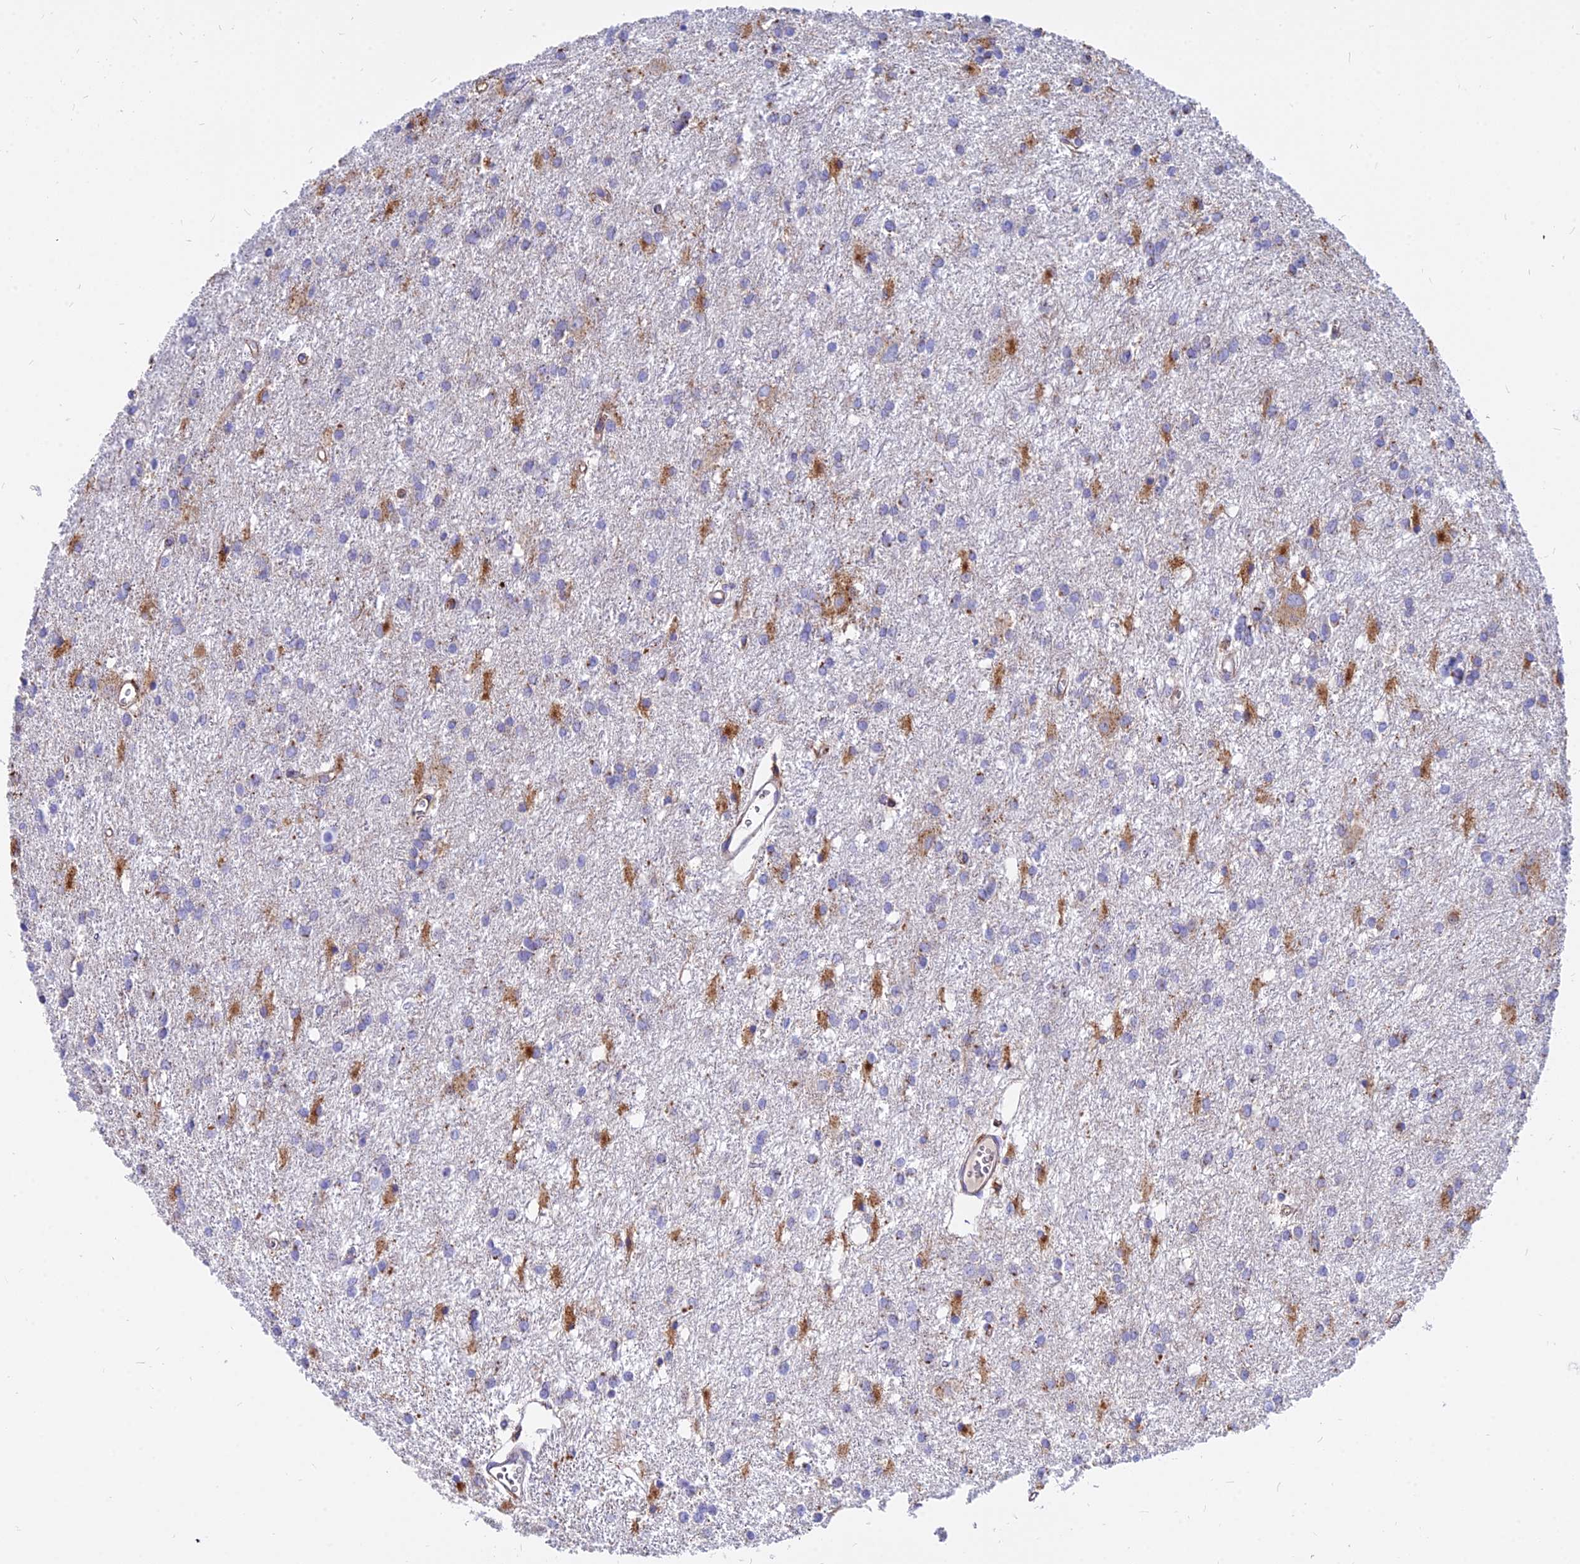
{"staining": {"intensity": "negative", "quantity": "none", "location": "none"}, "tissue": "glioma", "cell_type": "Tumor cells", "image_type": "cancer", "snomed": [{"axis": "morphology", "description": "Glioma, malignant, High grade"}, {"axis": "topography", "description": "Brain"}], "caption": "This is an IHC micrograph of human glioma. There is no positivity in tumor cells.", "gene": "AGTRAP", "patient": {"sex": "female", "age": 50}}